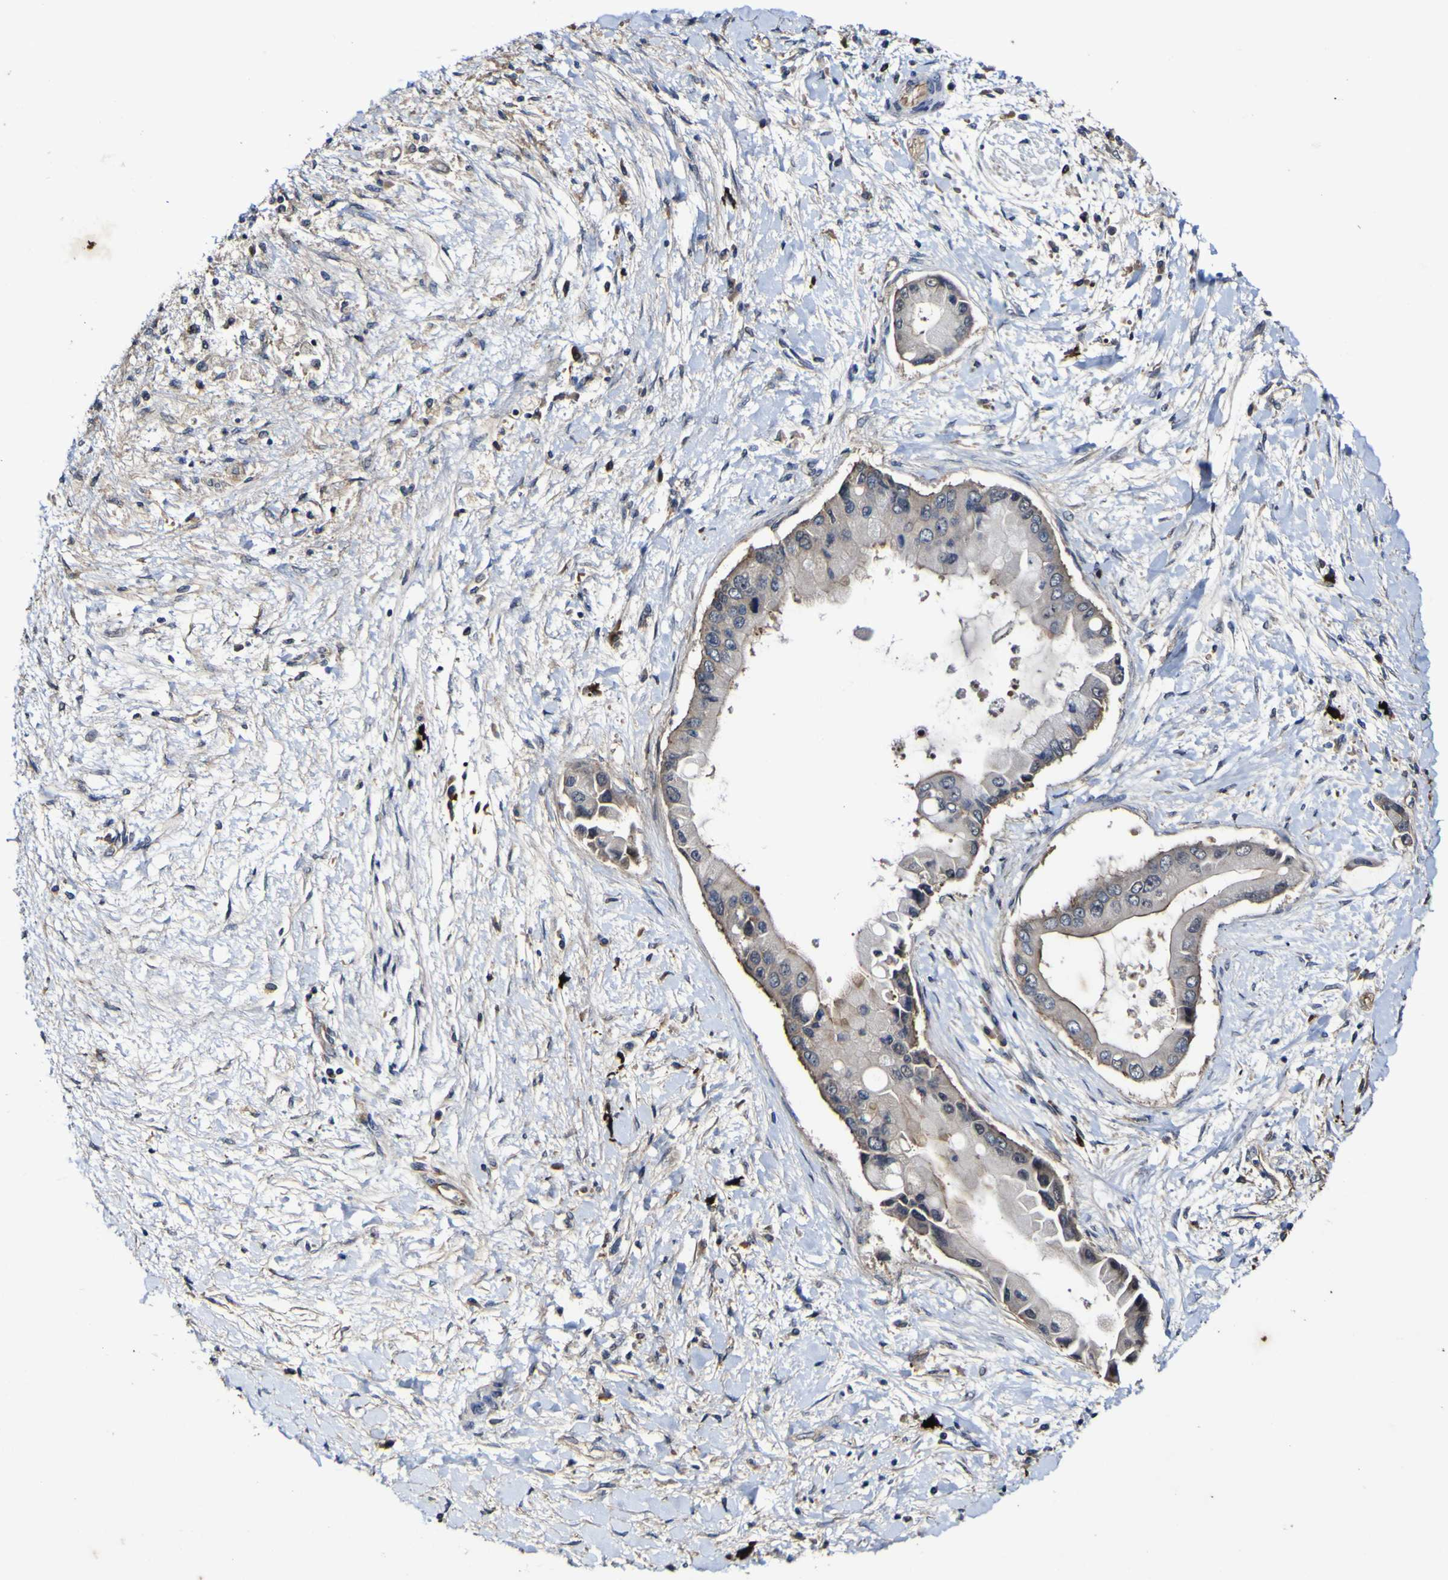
{"staining": {"intensity": "weak", "quantity": ">75%", "location": "cytoplasmic/membranous"}, "tissue": "liver cancer", "cell_type": "Tumor cells", "image_type": "cancer", "snomed": [{"axis": "morphology", "description": "Cholangiocarcinoma"}, {"axis": "topography", "description": "Liver"}], "caption": "A brown stain labels weak cytoplasmic/membranous positivity of a protein in human liver cholangiocarcinoma tumor cells.", "gene": "CCL2", "patient": {"sex": "male", "age": 50}}